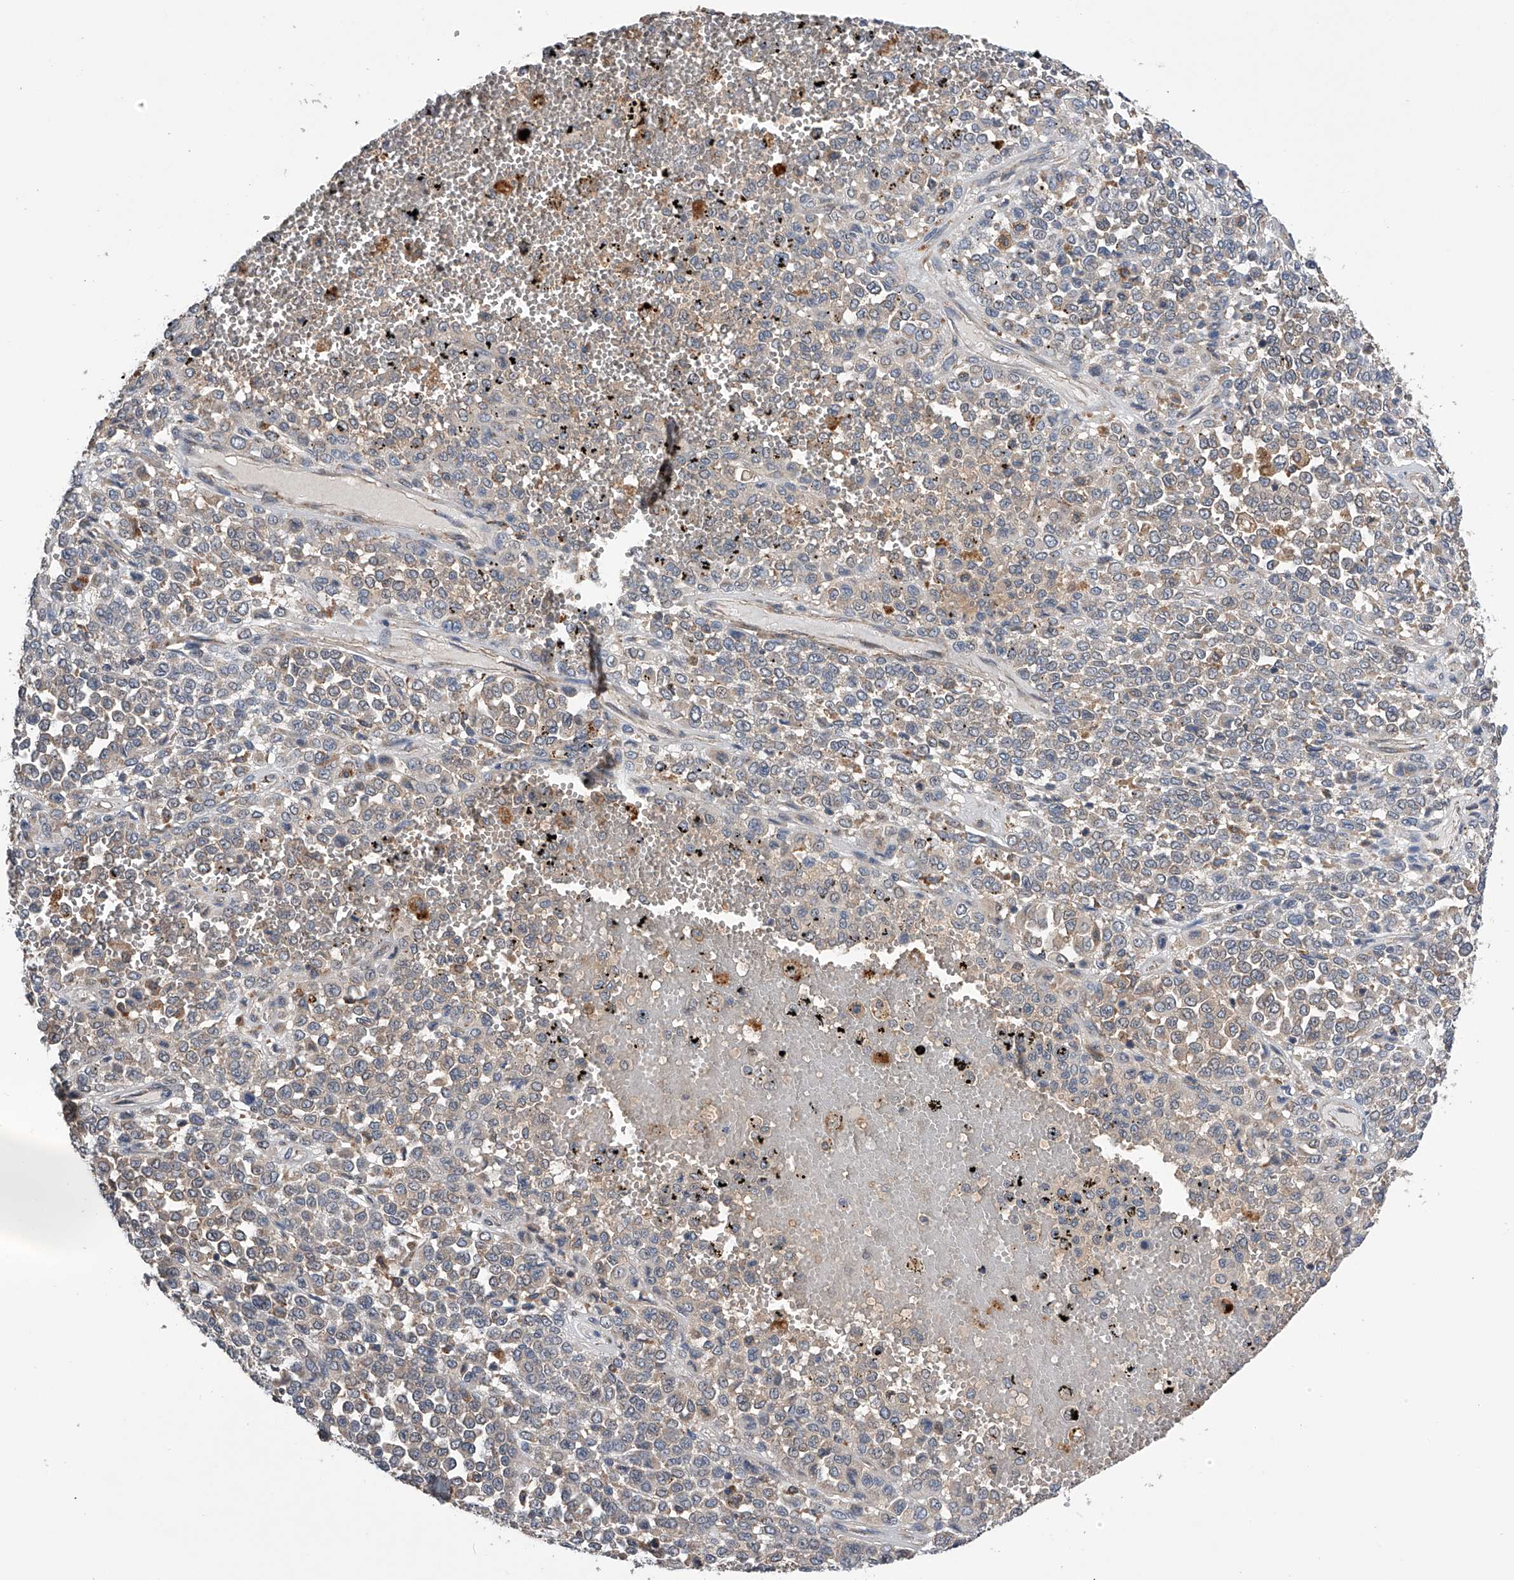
{"staining": {"intensity": "negative", "quantity": "none", "location": "none"}, "tissue": "melanoma", "cell_type": "Tumor cells", "image_type": "cancer", "snomed": [{"axis": "morphology", "description": "Malignant melanoma, Metastatic site"}, {"axis": "topography", "description": "Pancreas"}], "caption": "IHC histopathology image of neoplastic tissue: malignant melanoma (metastatic site) stained with DAB (3,3'-diaminobenzidine) displays no significant protein expression in tumor cells.", "gene": "SPOCK1", "patient": {"sex": "female", "age": 30}}